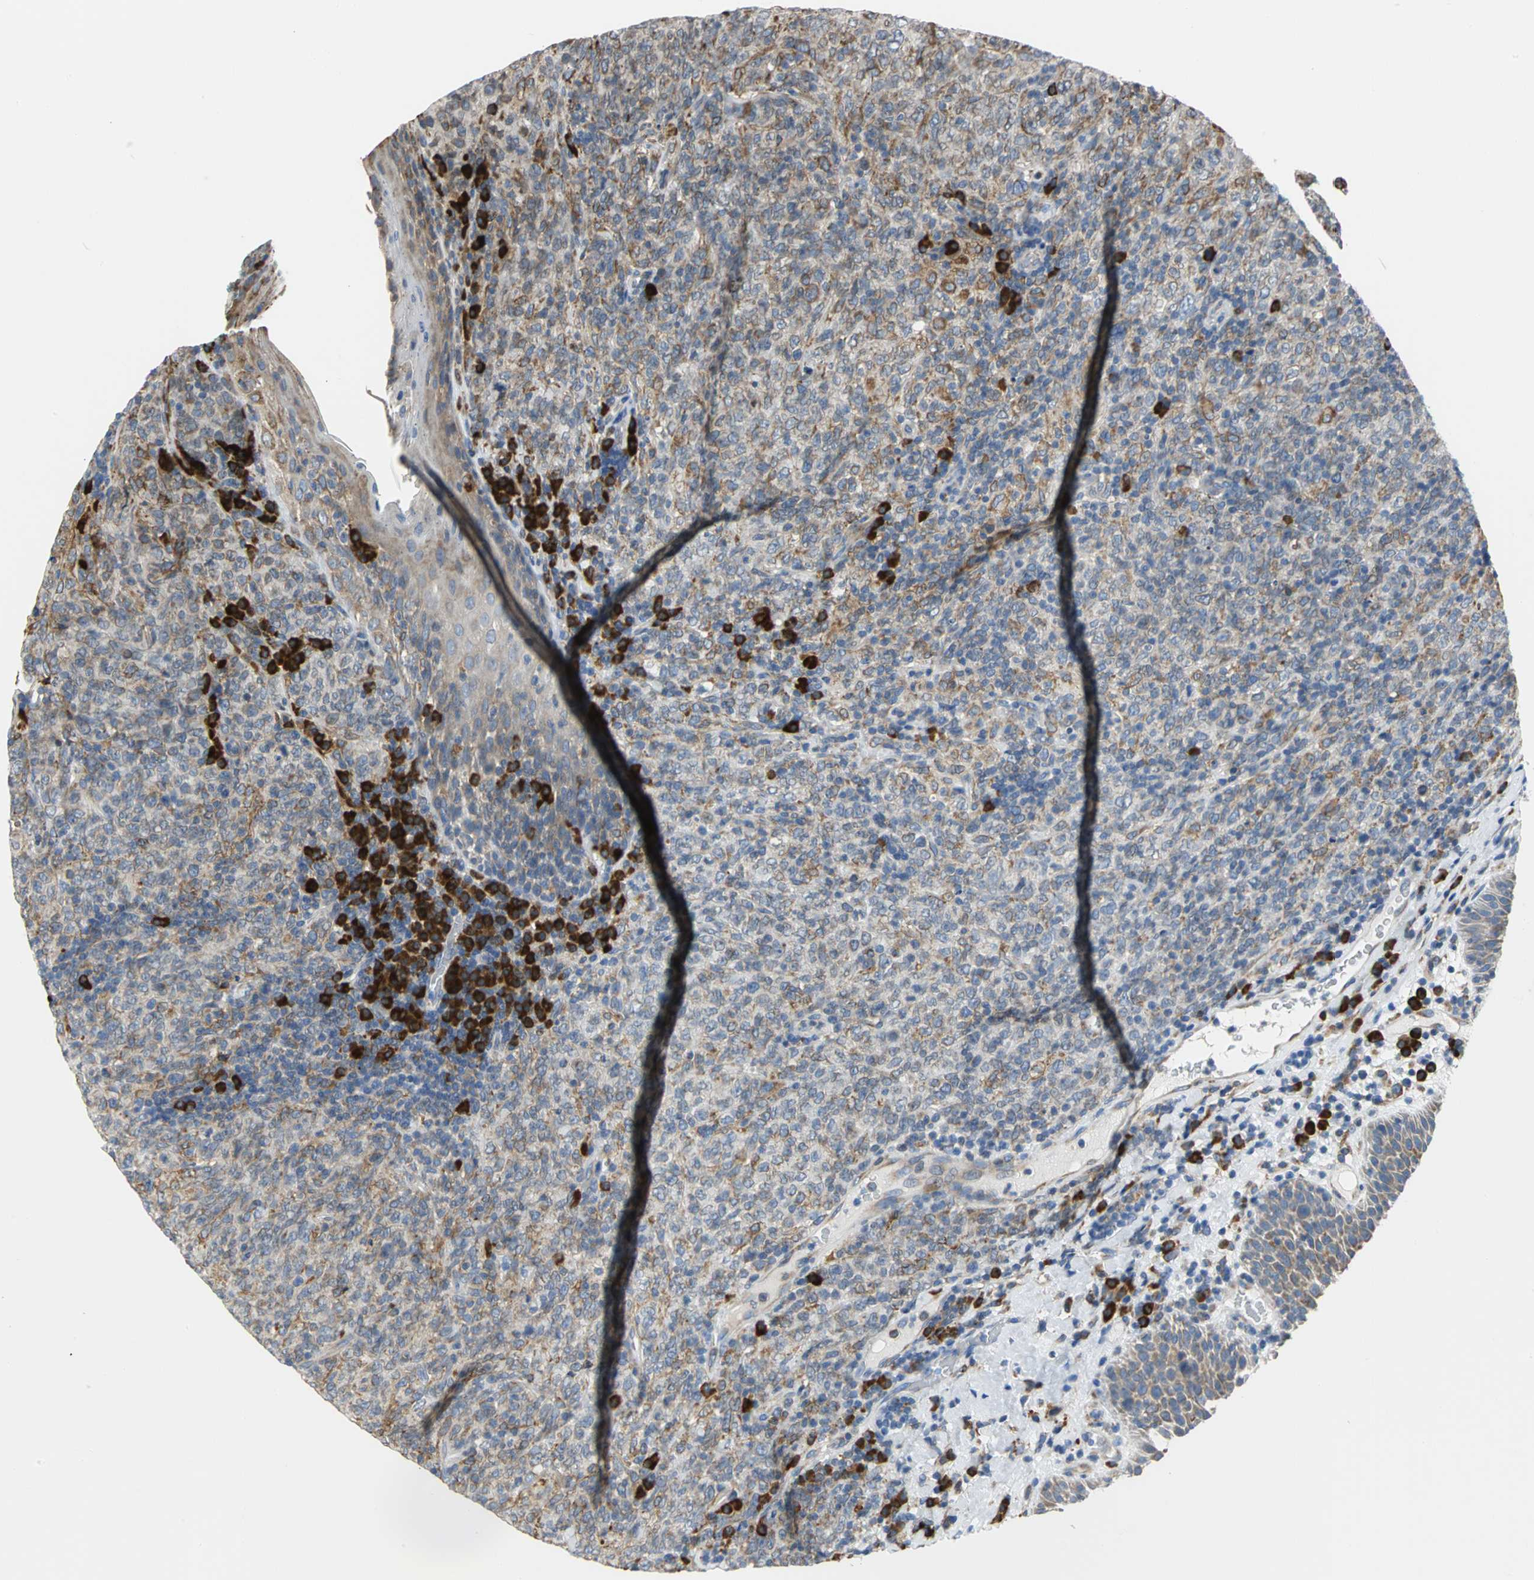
{"staining": {"intensity": "weak", "quantity": "25%-75%", "location": "cytoplasmic/membranous"}, "tissue": "lymphoma", "cell_type": "Tumor cells", "image_type": "cancer", "snomed": [{"axis": "morphology", "description": "Malignant lymphoma, non-Hodgkin's type, High grade"}, {"axis": "topography", "description": "Tonsil"}], "caption": "The micrograph demonstrates a brown stain indicating the presence of a protein in the cytoplasmic/membranous of tumor cells in lymphoma.", "gene": "SDF2L1", "patient": {"sex": "female", "age": 36}}